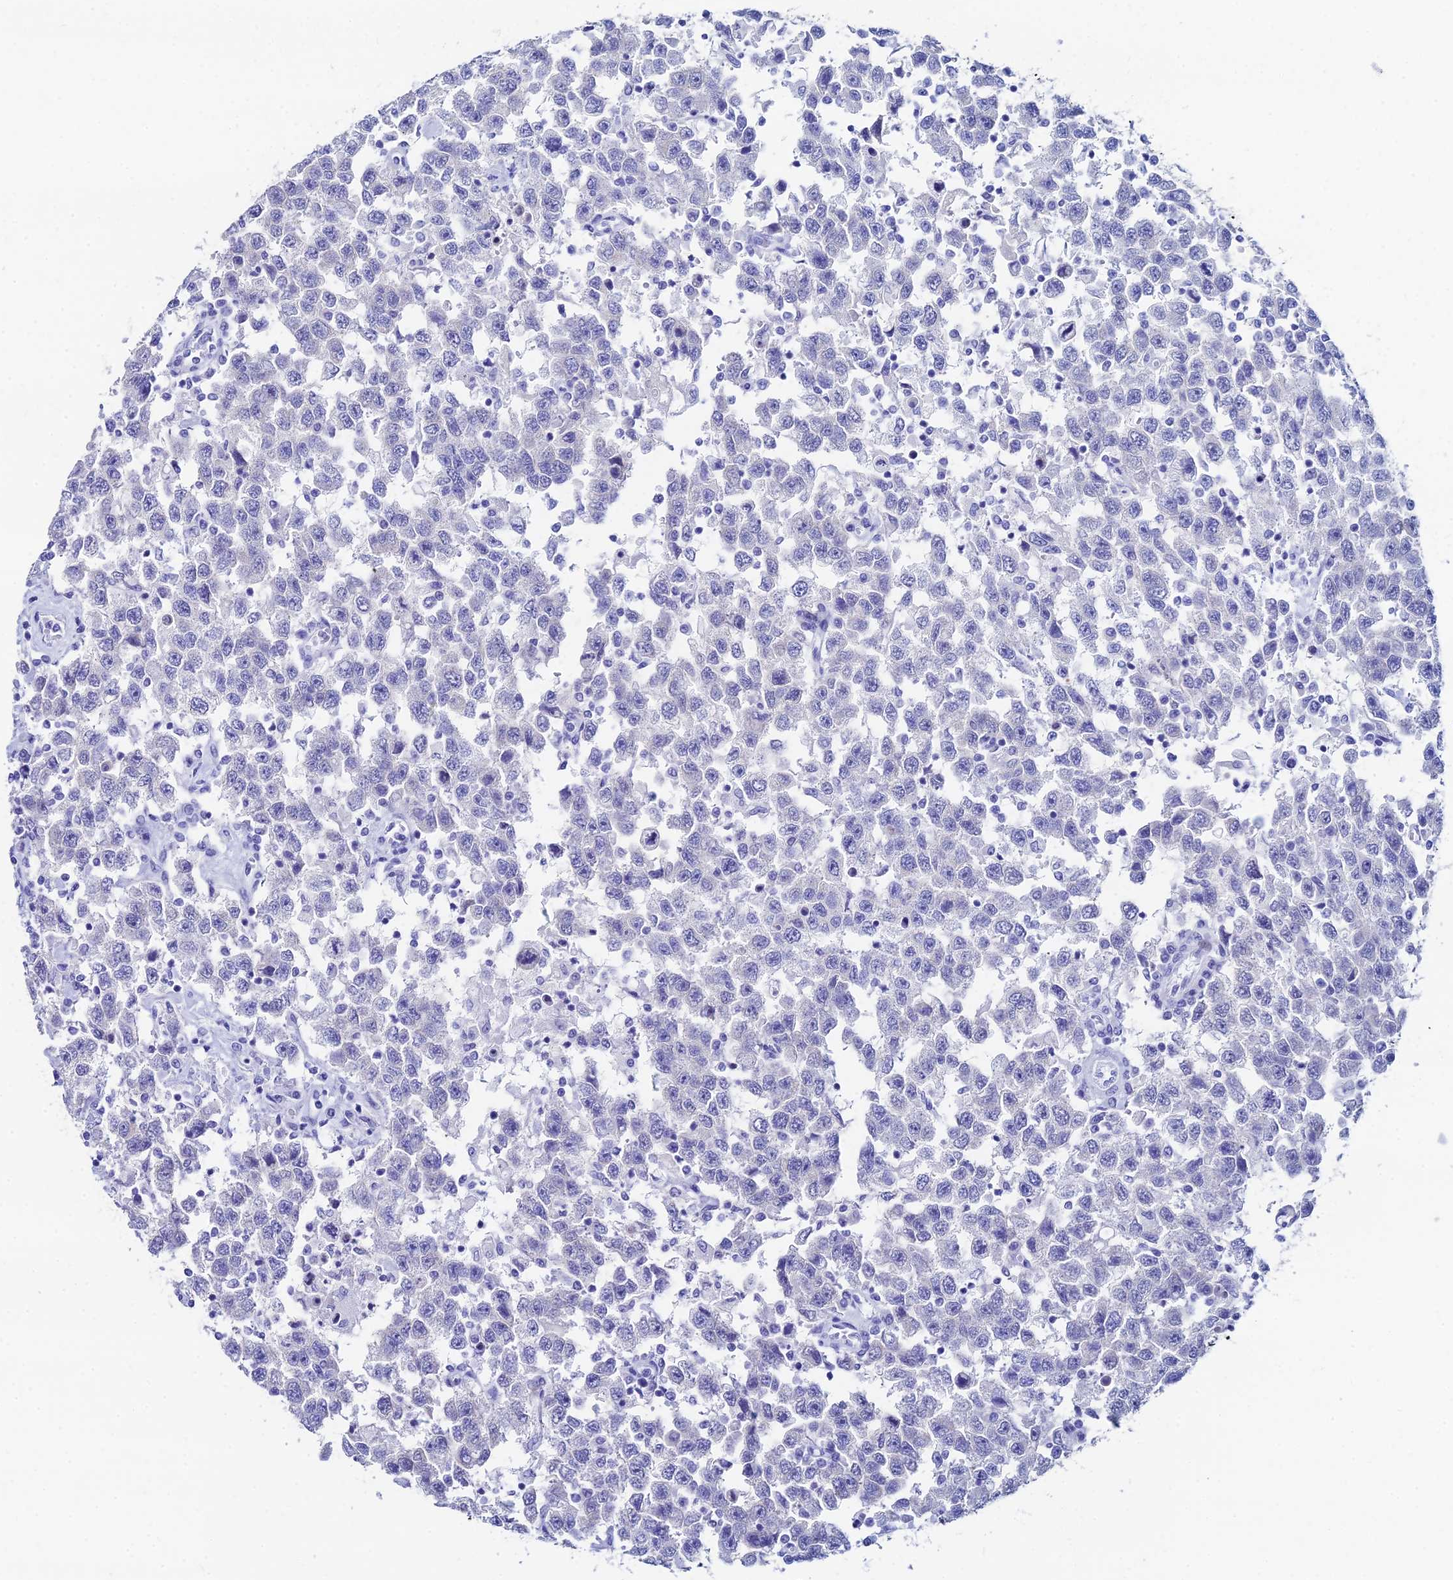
{"staining": {"intensity": "negative", "quantity": "none", "location": "none"}, "tissue": "testis cancer", "cell_type": "Tumor cells", "image_type": "cancer", "snomed": [{"axis": "morphology", "description": "Seminoma, NOS"}, {"axis": "topography", "description": "Testis"}], "caption": "A histopathology image of human testis cancer (seminoma) is negative for staining in tumor cells.", "gene": "HSPA1L", "patient": {"sex": "male", "age": 41}}